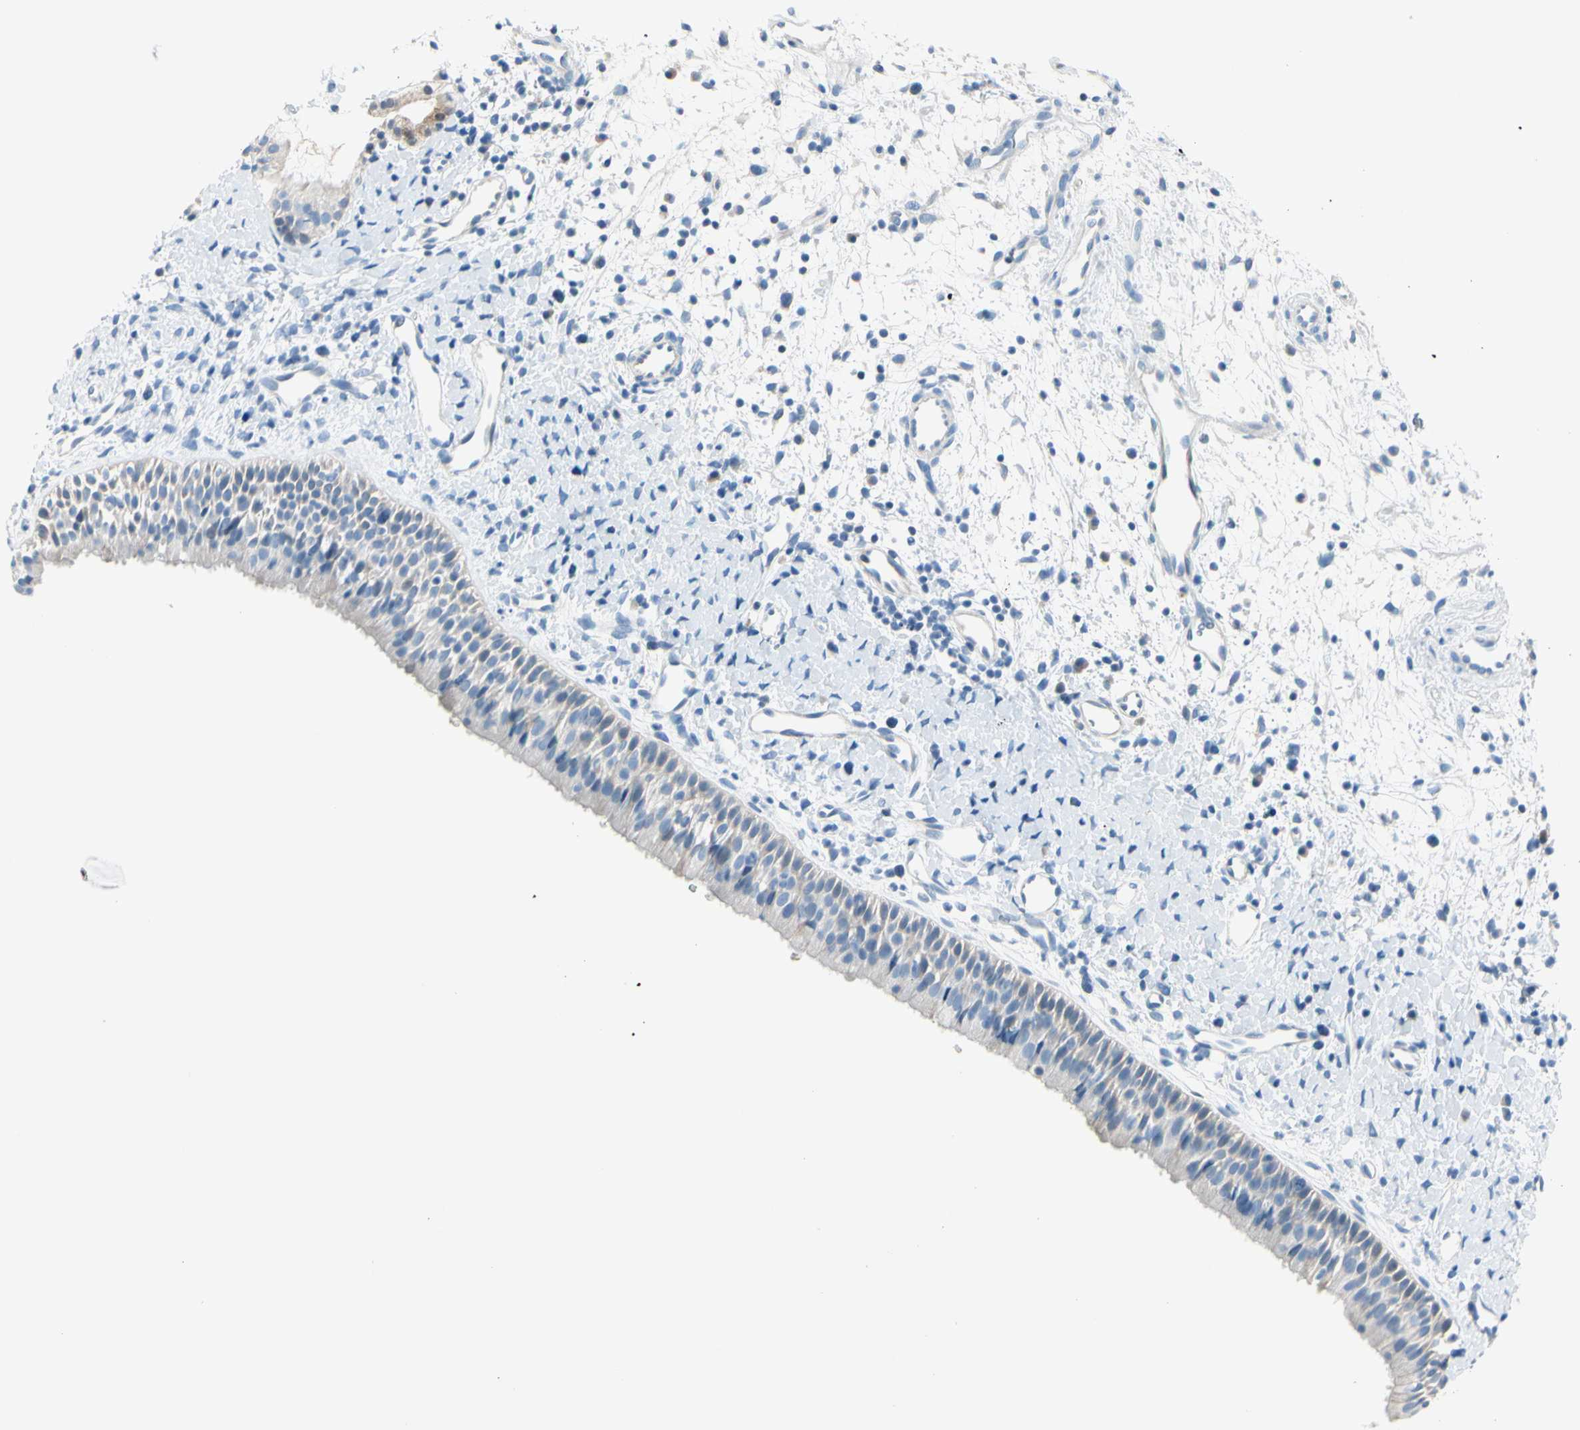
{"staining": {"intensity": "negative", "quantity": "none", "location": "none"}, "tissue": "nasopharynx", "cell_type": "Respiratory epithelial cells", "image_type": "normal", "snomed": [{"axis": "morphology", "description": "Normal tissue, NOS"}, {"axis": "topography", "description": "Nasopharynx"}], "caption": "Immunohistochemistry image of normal nasopharynx stained for a protein (brown), which displays no staining in respiratory epithelial cells.", "gene": "PEBP1", "patient": {"sex": "male", "age": 22}}